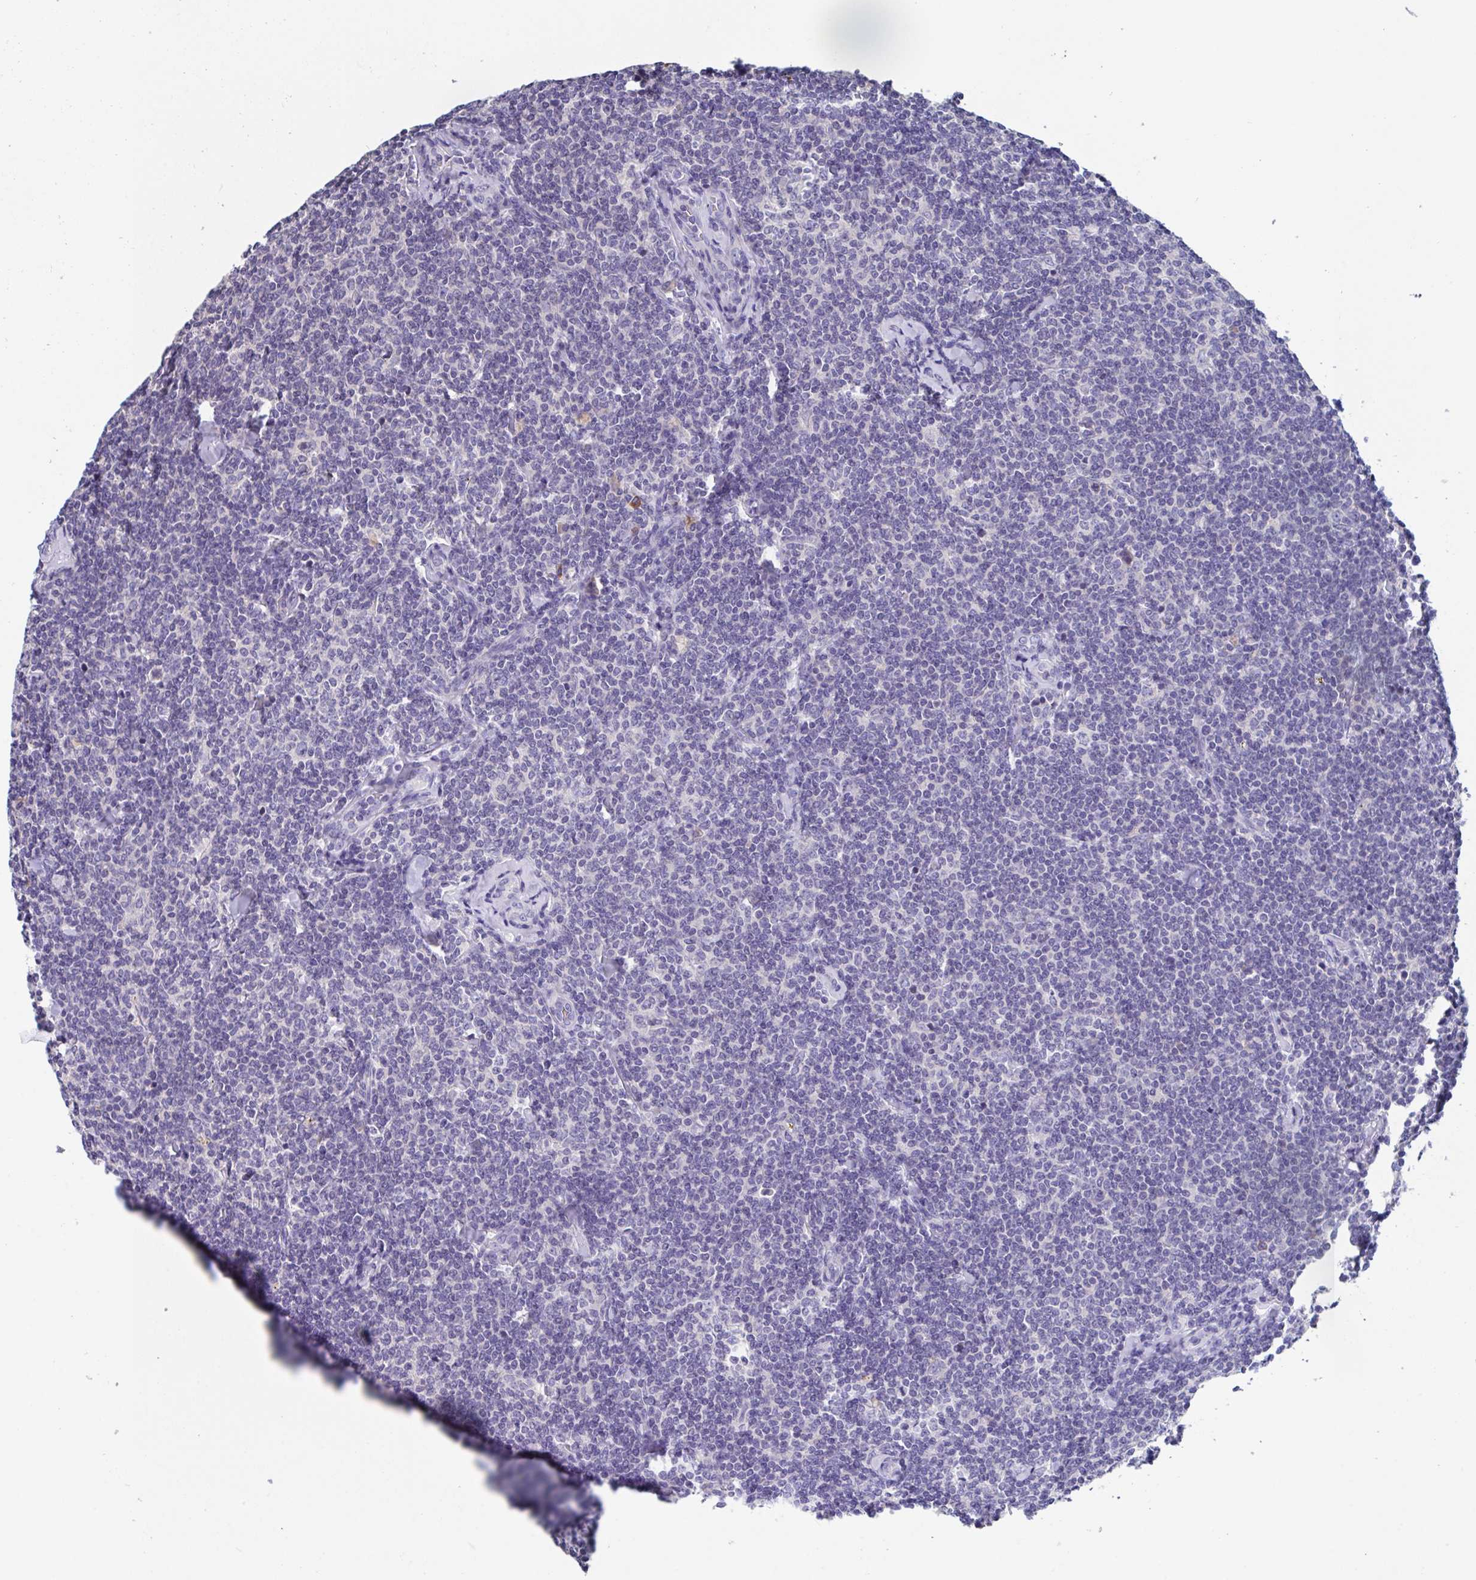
{"staining": {"intensity": "negative", "quantity": "none", "location": "none"}, "tissue": "lymphoma", "cell_type": "Tumor cells", "image_type": "cancer", "snomed": [{"axis": "morphology", "description": "Malignant lymphoma, non-Hodgkin's type, Low grade"}, {"axis": "topography", "description": "Lymph node"}], "caption": "This is an immunohistochemistry (IHC) histopathology image of lymphoma. There is no staining in tumor cells.", "gene": "LRRC58", "patient": {"sex": "female", "age": 56}}